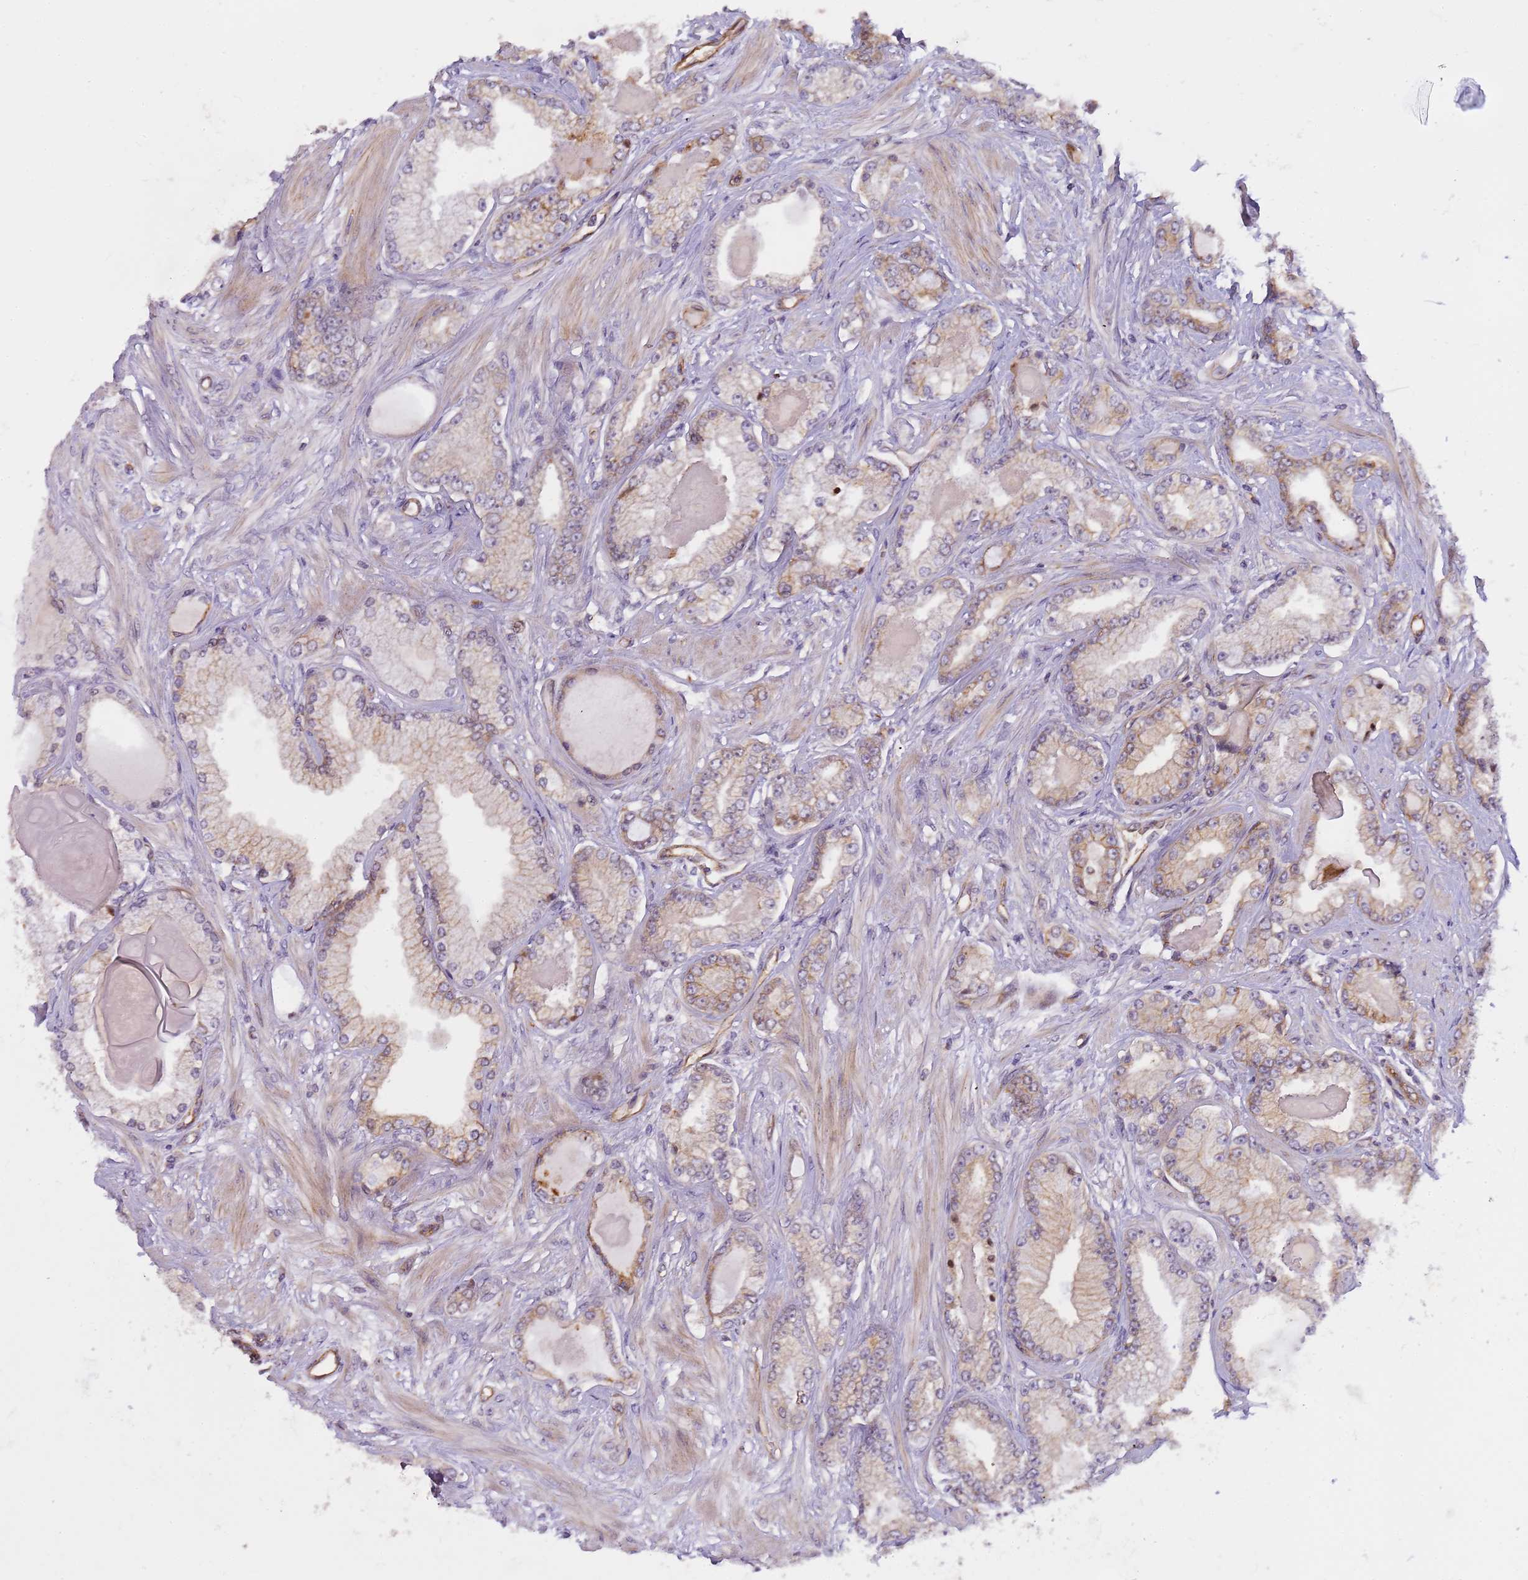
{"staining": {"intensity": "weak", "quantity": "<25%", "location": "cytoplasmic/membranous"}, "tissue": "prostate cancer", "cell_type": "Tumor cells", "image_type": "cancer", "snomed": [{"axis": "morphology", "description": "Adenocarcinoma, Low grade"}, {"axis": "topography", "description": "Prostate"}], "caption": "The immunohistochemistry (IHC) photomicrograph has no significant expression in tumor cells of prostate cancer tissue. Brightfield microscopy of immunohistochemistry stained with DAB (brown) and hematoxylin (blue), captured at high magnification.", "gene": "EMC2", "patient": {"sex": "male", "age": 64}}